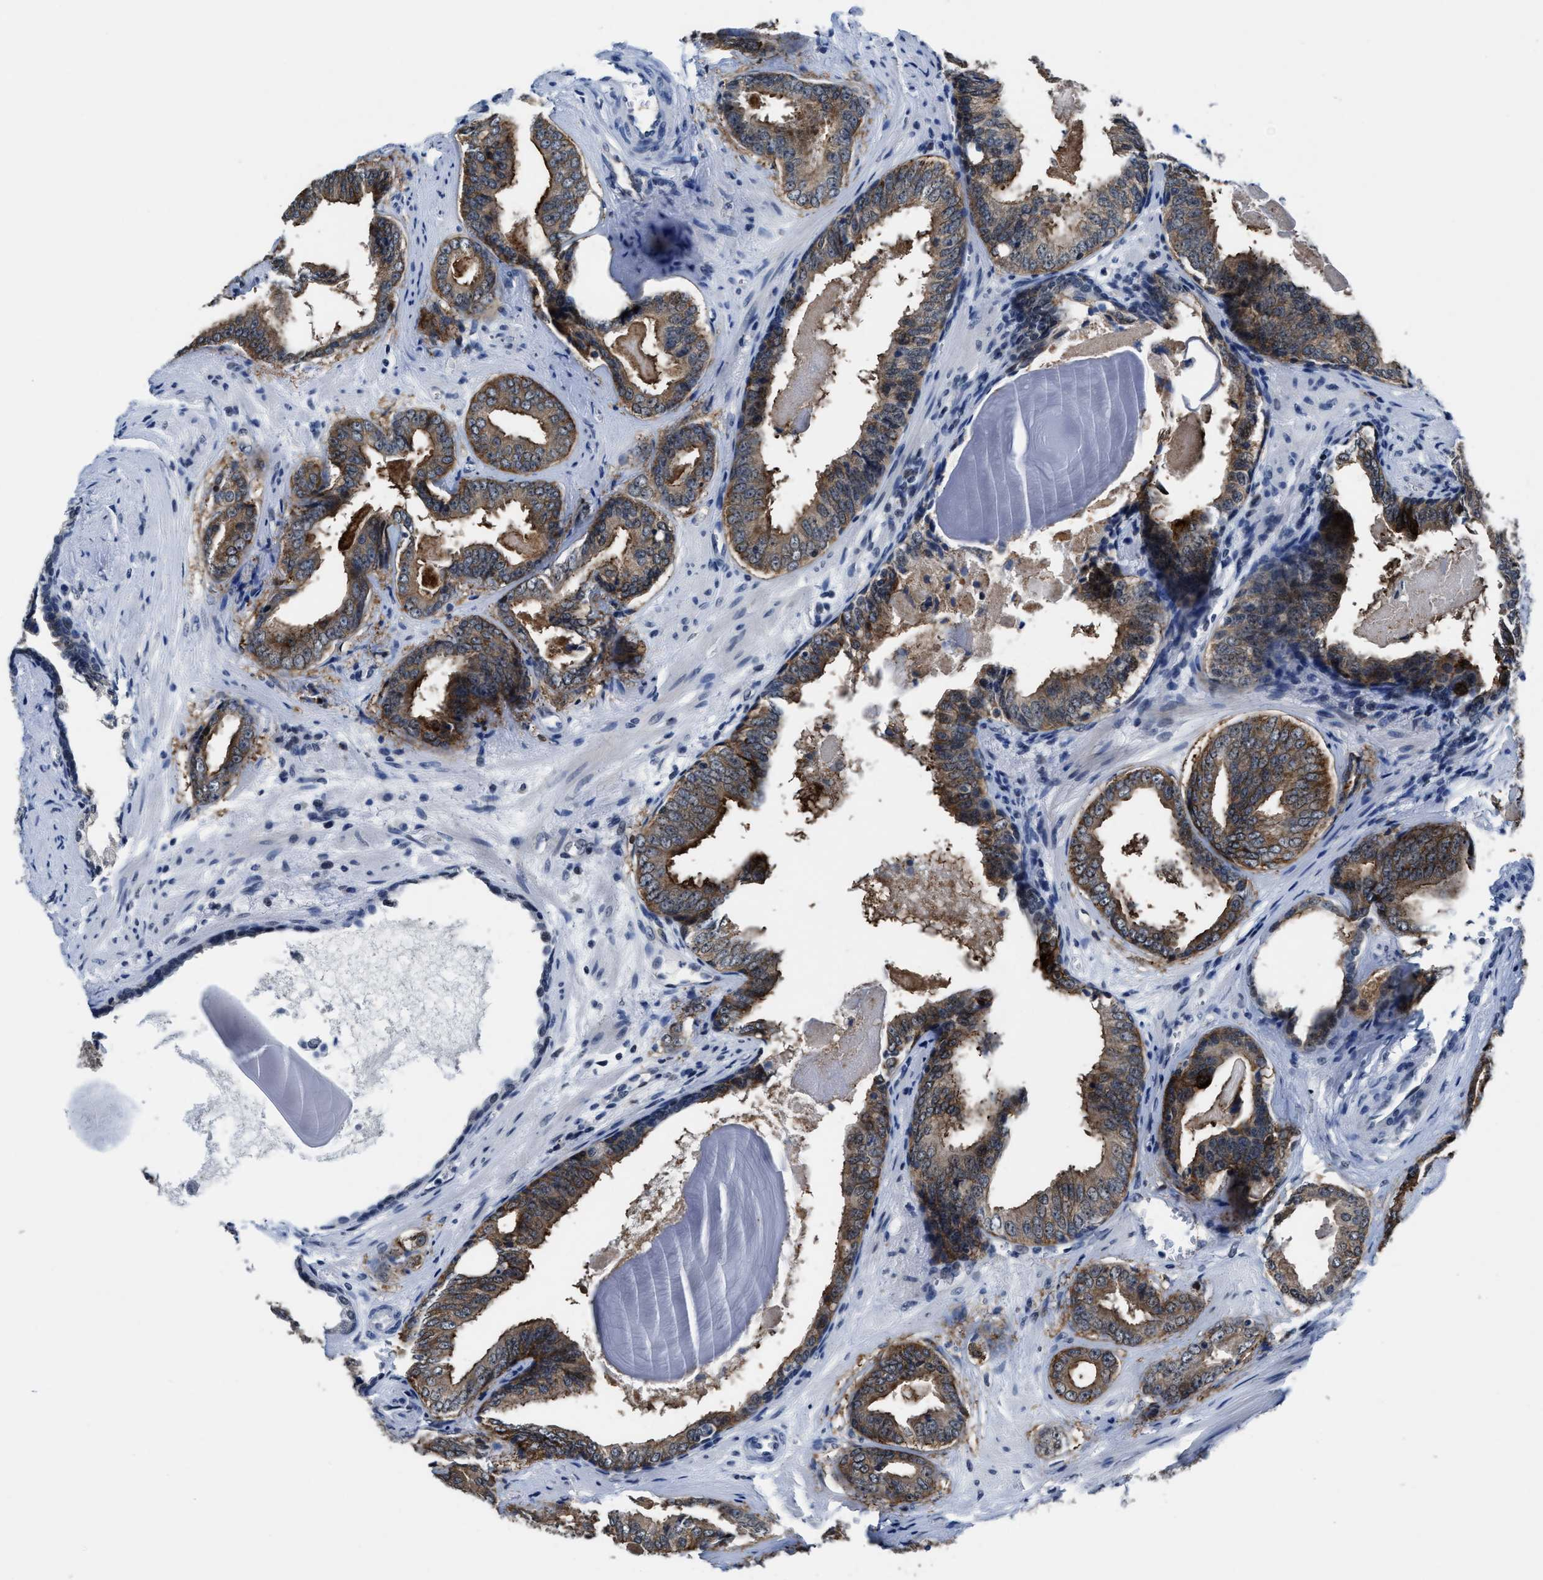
{"staining": {"intensity": "moderate", "quantity": ">75%", "location": "cytoplasmic/membranous"}, "tissue": "prostate cancer", "cell_type": "Tumor cells", "image_type": "cancer", "snomed": [{"axis": "morphology", "description": "Adenocarcinoma, Medium grade"}, {"axis": "topography", "description": "Prostate"}], "caption": "Human prostate cancer (medium-grade adenocarcinoma) stained for a protein (brown) displays moderate cytoplasmic/membranous positive positivity in about >75% of tumor cells.", "gene": "MARCKSL1", "patient": {"sex": "male", "age": 79}}